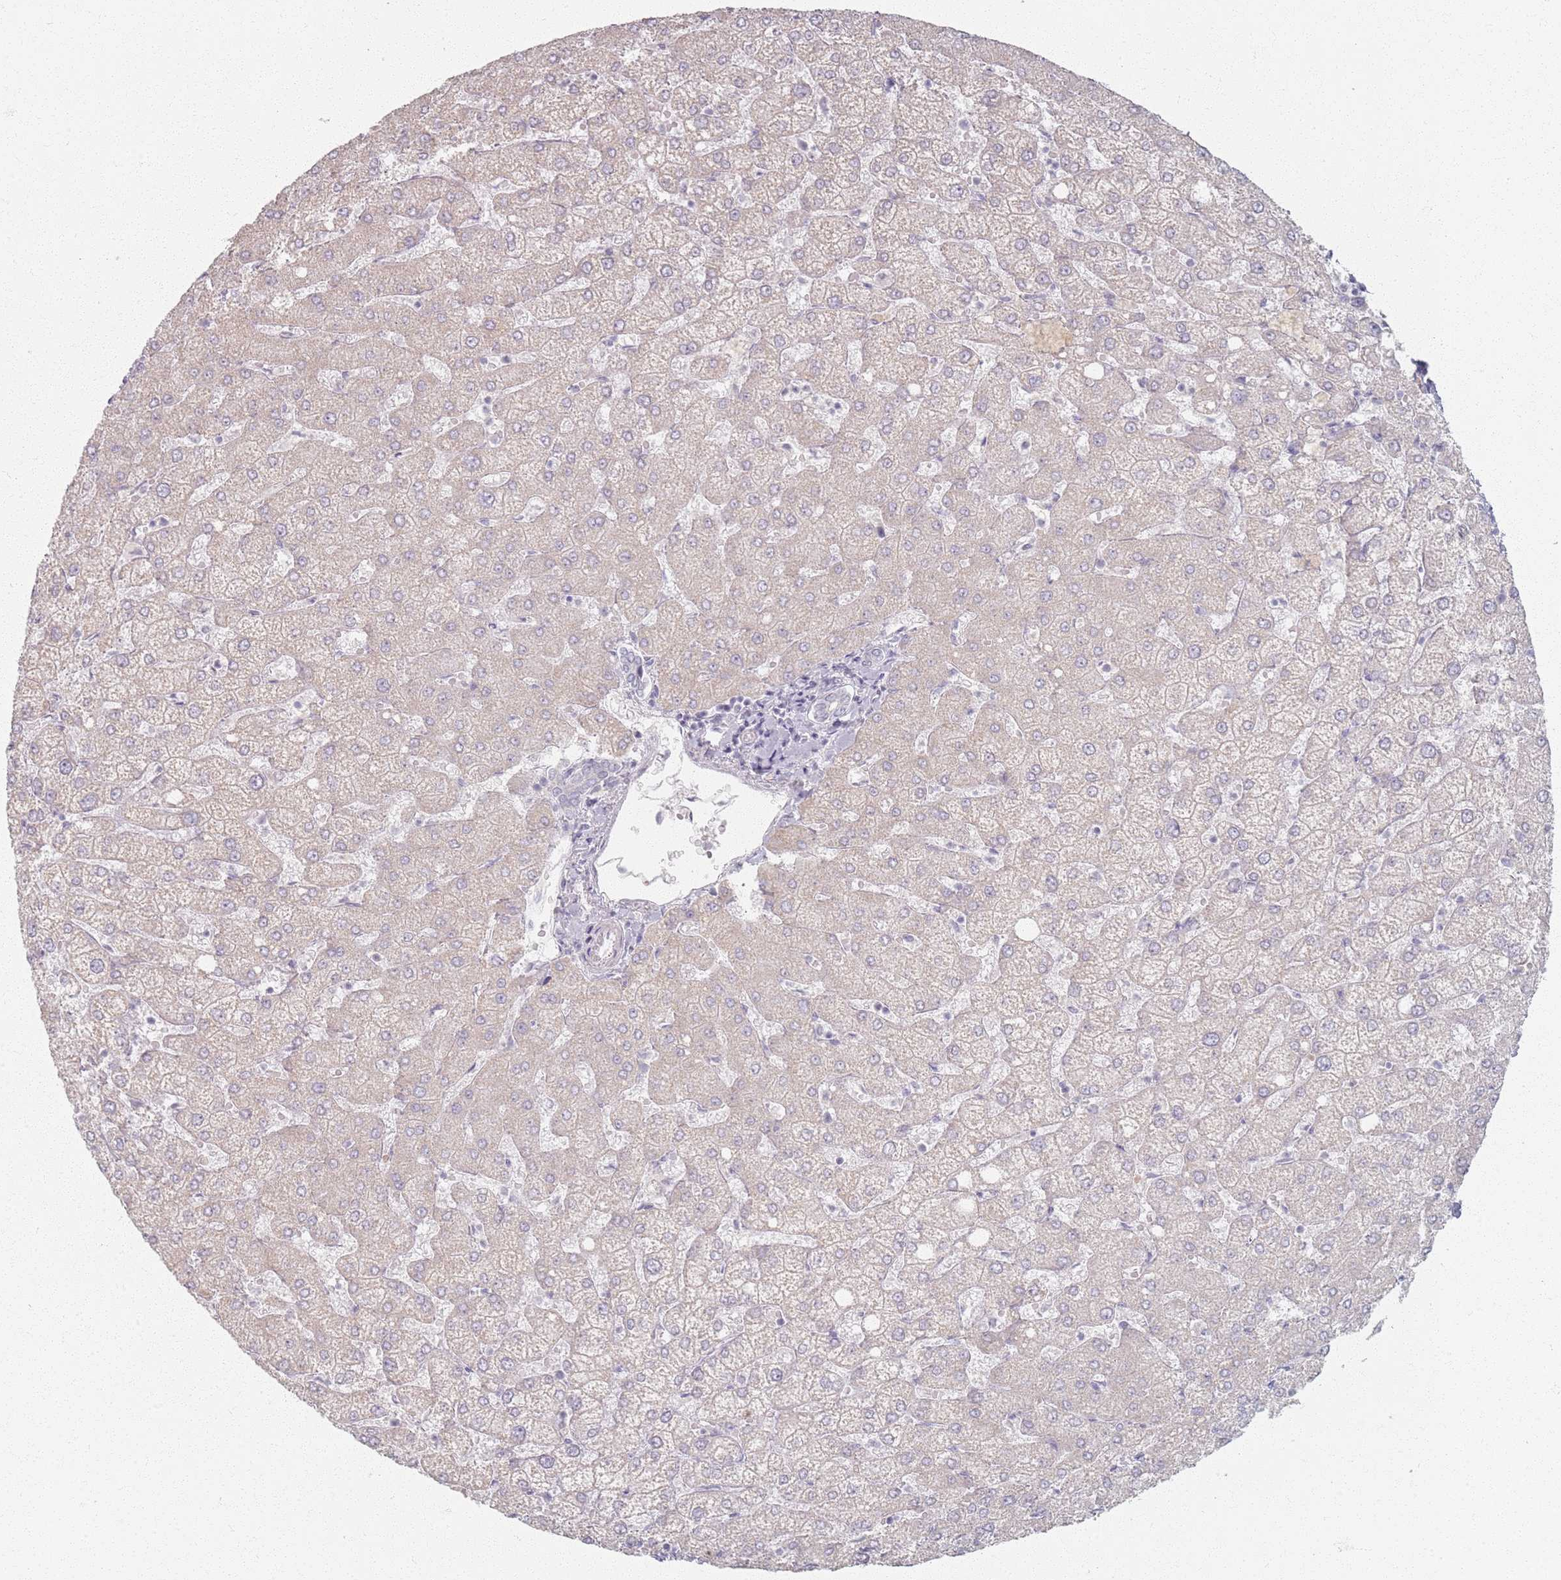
{"staining": {"intensity": "negative", "quantity": "none", "location": "none"}, "tissue": "liver", "cell_type": "Cholangiocytes", "image_type": "normal", "snomed": [{"axis": "morphology", "description": "Normal tissue, NOS"}, {"axis": "topography", "description": "Liver"}], "caption": "Immunohistochemical staining of unremarkable liver displays no significant staining in cholangiocytes.", "gene": "PKD2L2", "patient": {"sex": "female", "age": 54}}